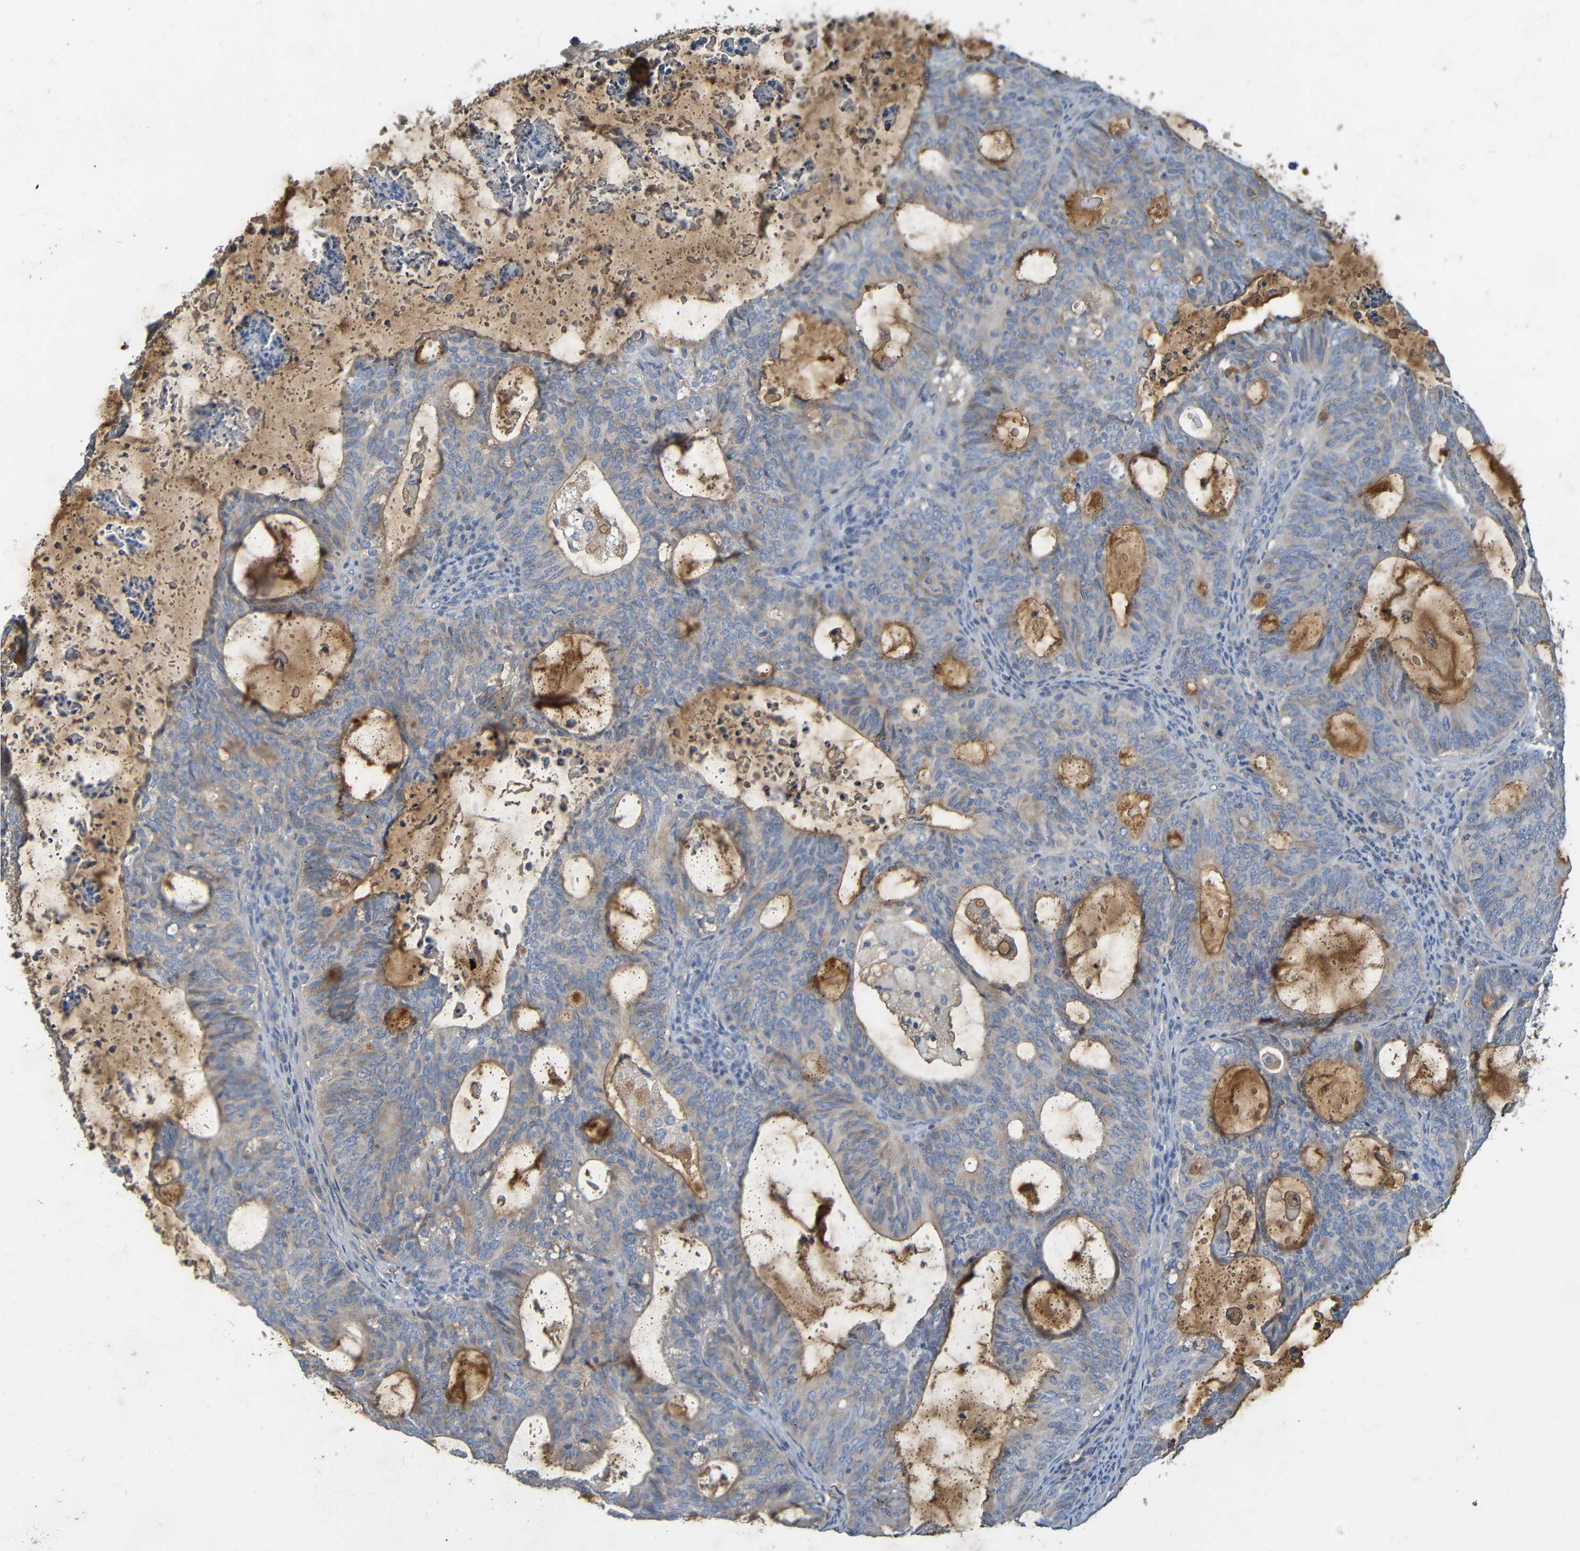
{"staining": {"intensity": "weak", "quantity": "25%-75%", "location": "cytoplasmic/membranous"}, "tissue": "endometrial cancer", "cell_type": "Tumor cells", "image_type": "cancer", "snomed": [{"axis": "morphology", "description": "Adenocarcinoma, NOS"}, {"axis": "topography", "description": "Uterus"}], "caption": "Tumor cells show weak cytoplasmic/membranous staining in about 25%-75% of cells in endometrial cancer. (Stains: DAB (3,3'-diaminobenzidine) in brown, nuclei in blue, Microscopy: brightfield microscopy at high magnification).", "gene": "C1QA", "patient": {"sex": "female", "age": 83}}